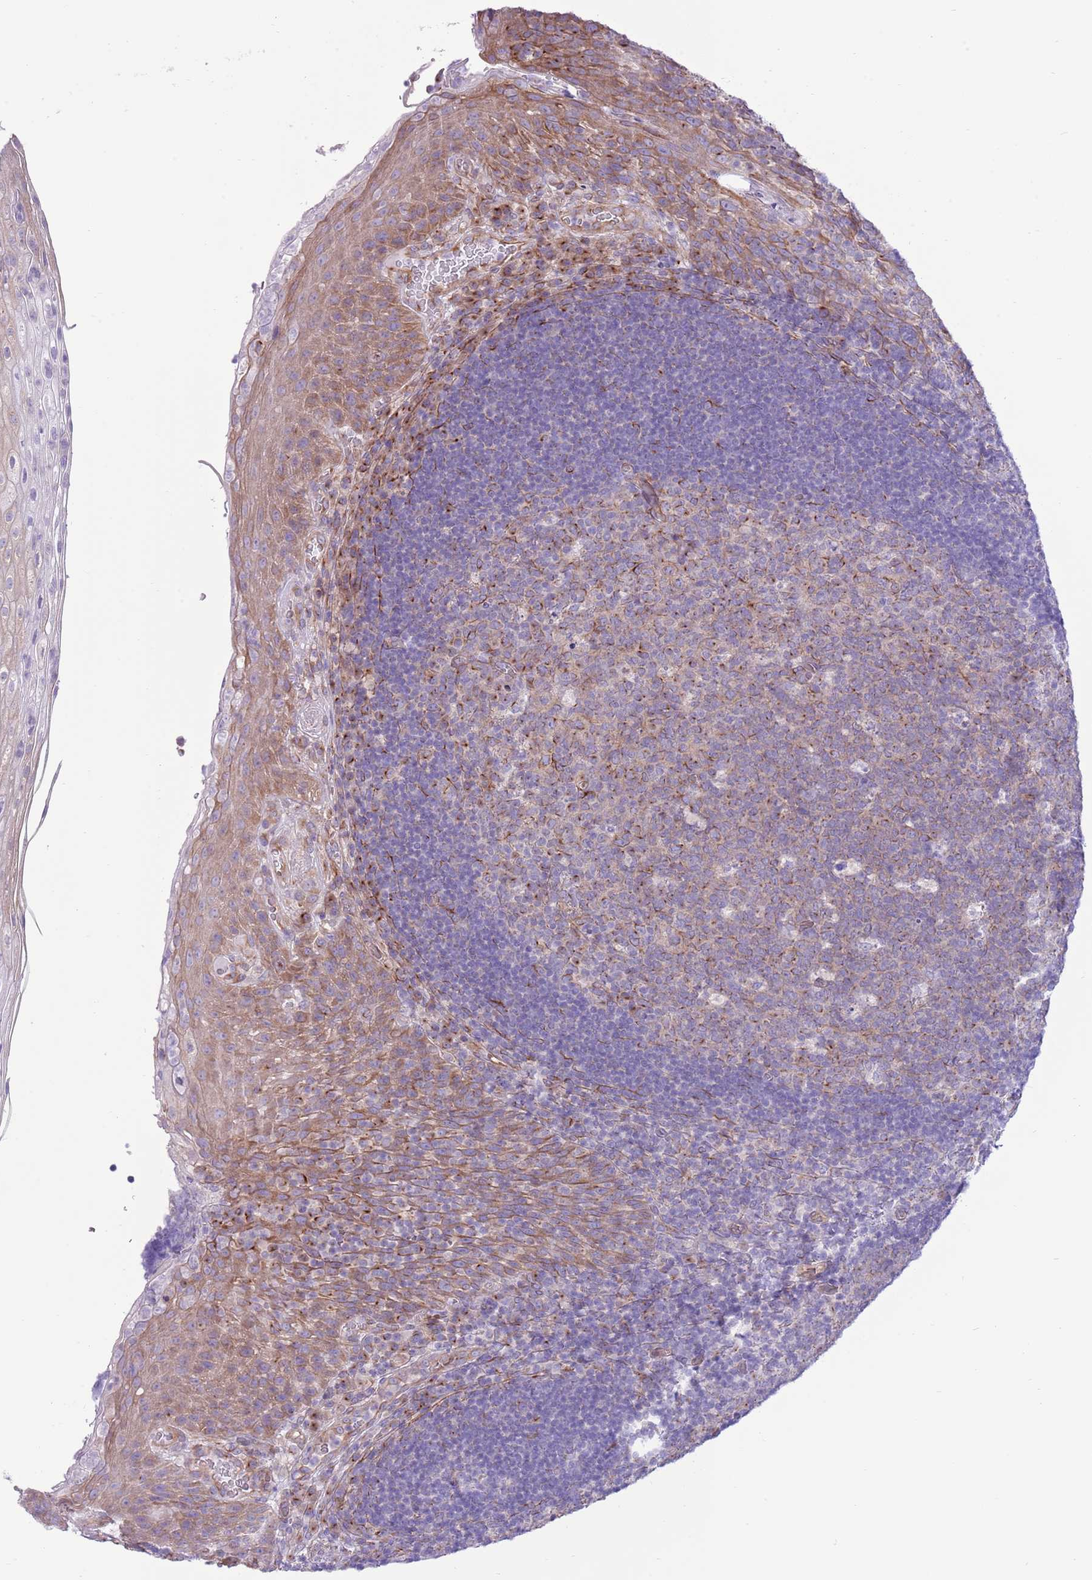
{"staining": {"intensity": "moderate", "quantity": "25%-75%", "location": "cytoplasmic/membranous"}, "tissue": "tonsil", "cell_type": "Germinal center cells", "image_type": "normal", "snomed": [{"axis": "morphology", "description": "Normal tissue, NOS"}, {"axis": "topography", "description": "Tonsil"}], "caption": "The image reveals staining of normal tonsil, revealing moderate cytoplasmic/membranous protein staining (brown color) within germinal center cells.", "gene": "ZC4H2", "patient": {"sex": "male", "age": 17}}